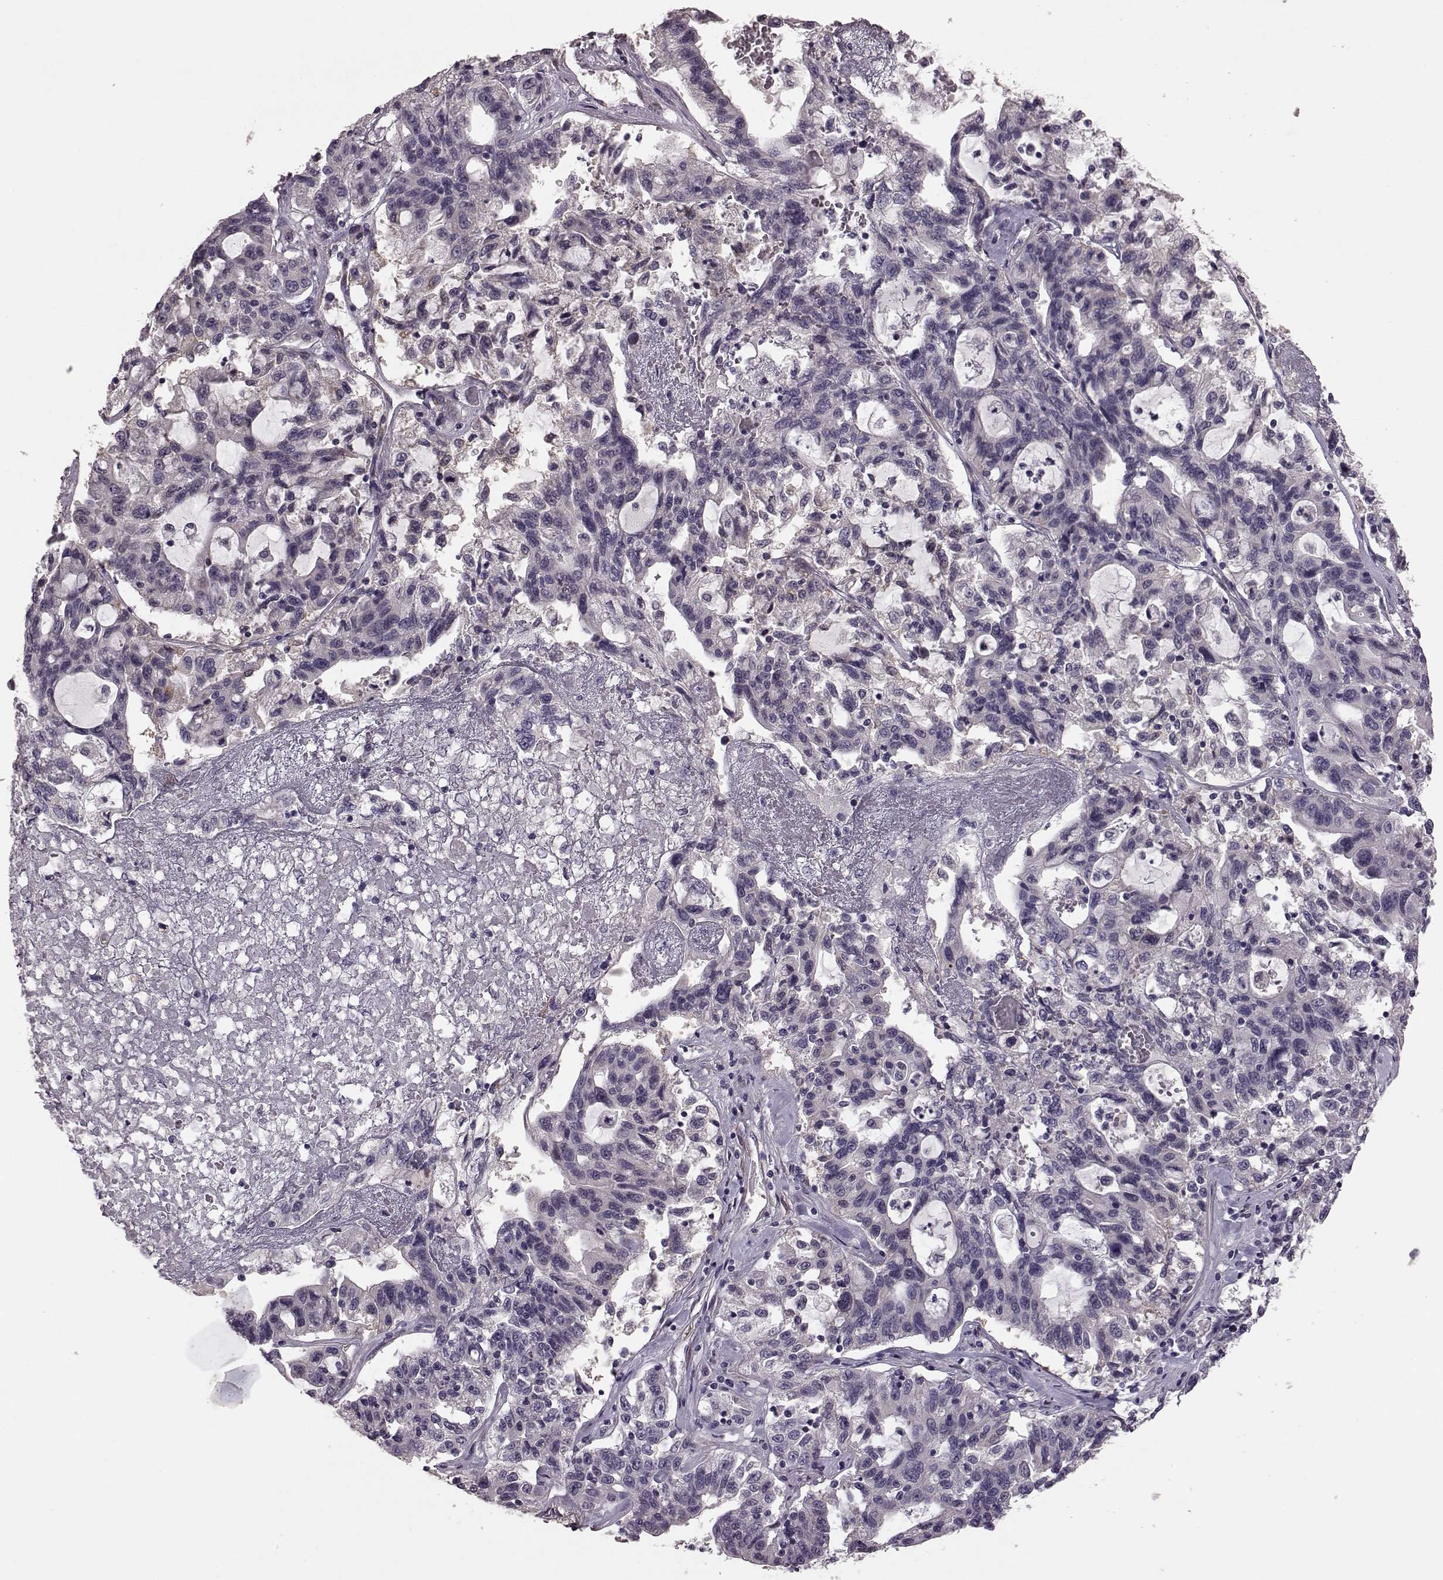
{"staining": {"intensity": "negative", "quantity": "none", "location": "none"}, "tissue": "liver cancer", "cell_type": "Tumor cells", "image_type": "cancer", "snomed": [{"axis": "morphology", "description": "Adenocarcinoma, NOS"}, {"axis": "morphology", "description": "Cholangiocarcinoma"}, {"axis": "topography", "description": "Liver"}], "caption": "An immunohistochemistry photomicrograph of liver adenocarcinoma is shown. There is no staining in tumor cells of liver adenocarcinoma.", "gene": "GRK1", "patient": {"sex": "male", "age": 64}}